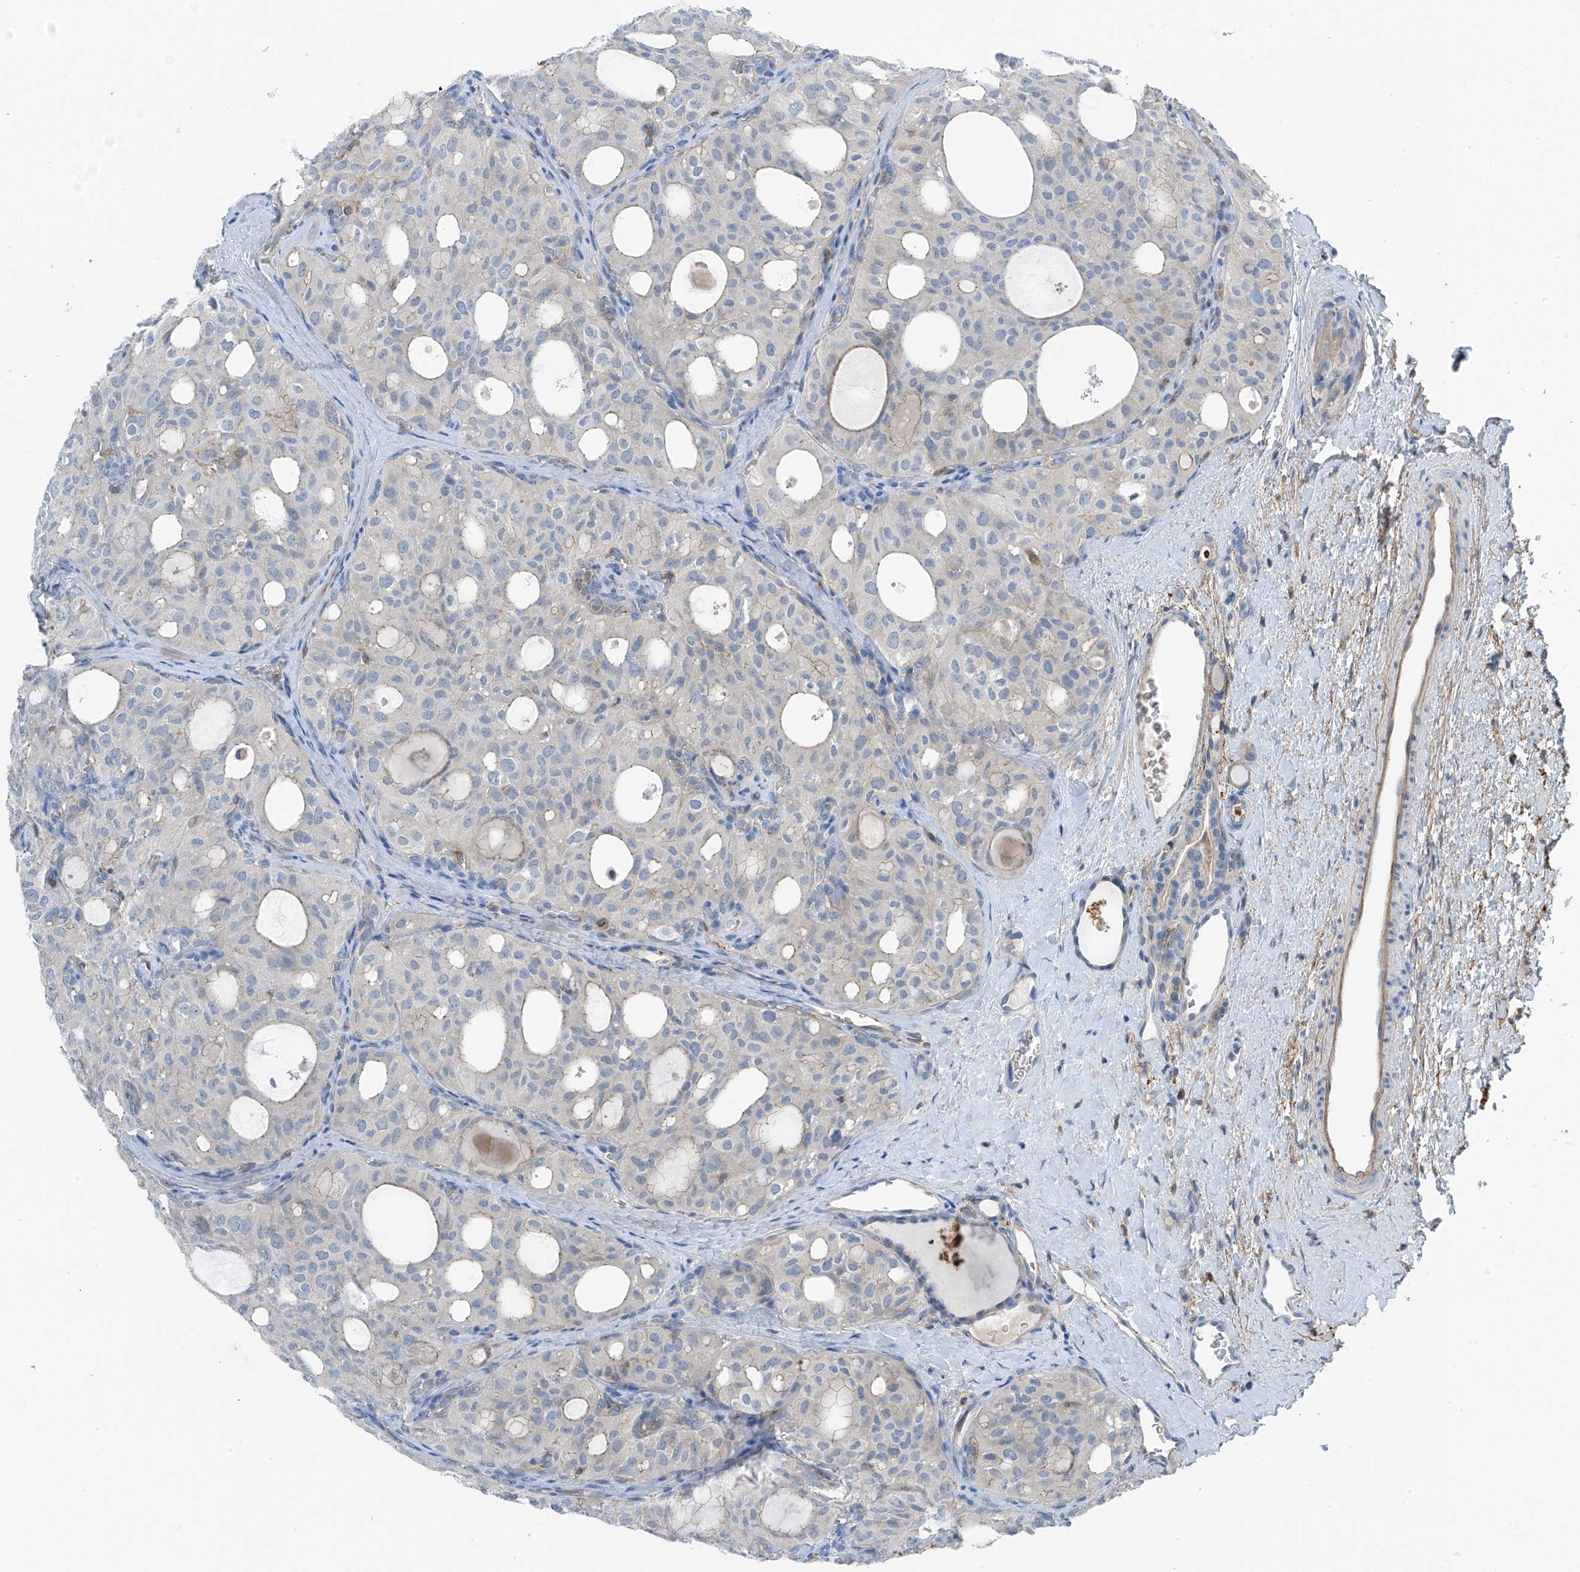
{"staining": {"intensity": "negative", "quantity": "none", "location": "none"}, "tissue": "thyroid cancer", "cell_type": "Tumor cells", "image_type": "cancer", "snomed": [{"axis": "morphology", "description": "Follicular adenoma carcinoma, NOS"}, {"axis": "topography", "description": "Thyroid gland"}], "caption": "Thyroid cancer (follicular adenoma carcinoma) stained for a protein using IHC exhibits no positivity tumor cells.", "gene": "NALCN", "patient": {"sex": "male", "age": 75}}